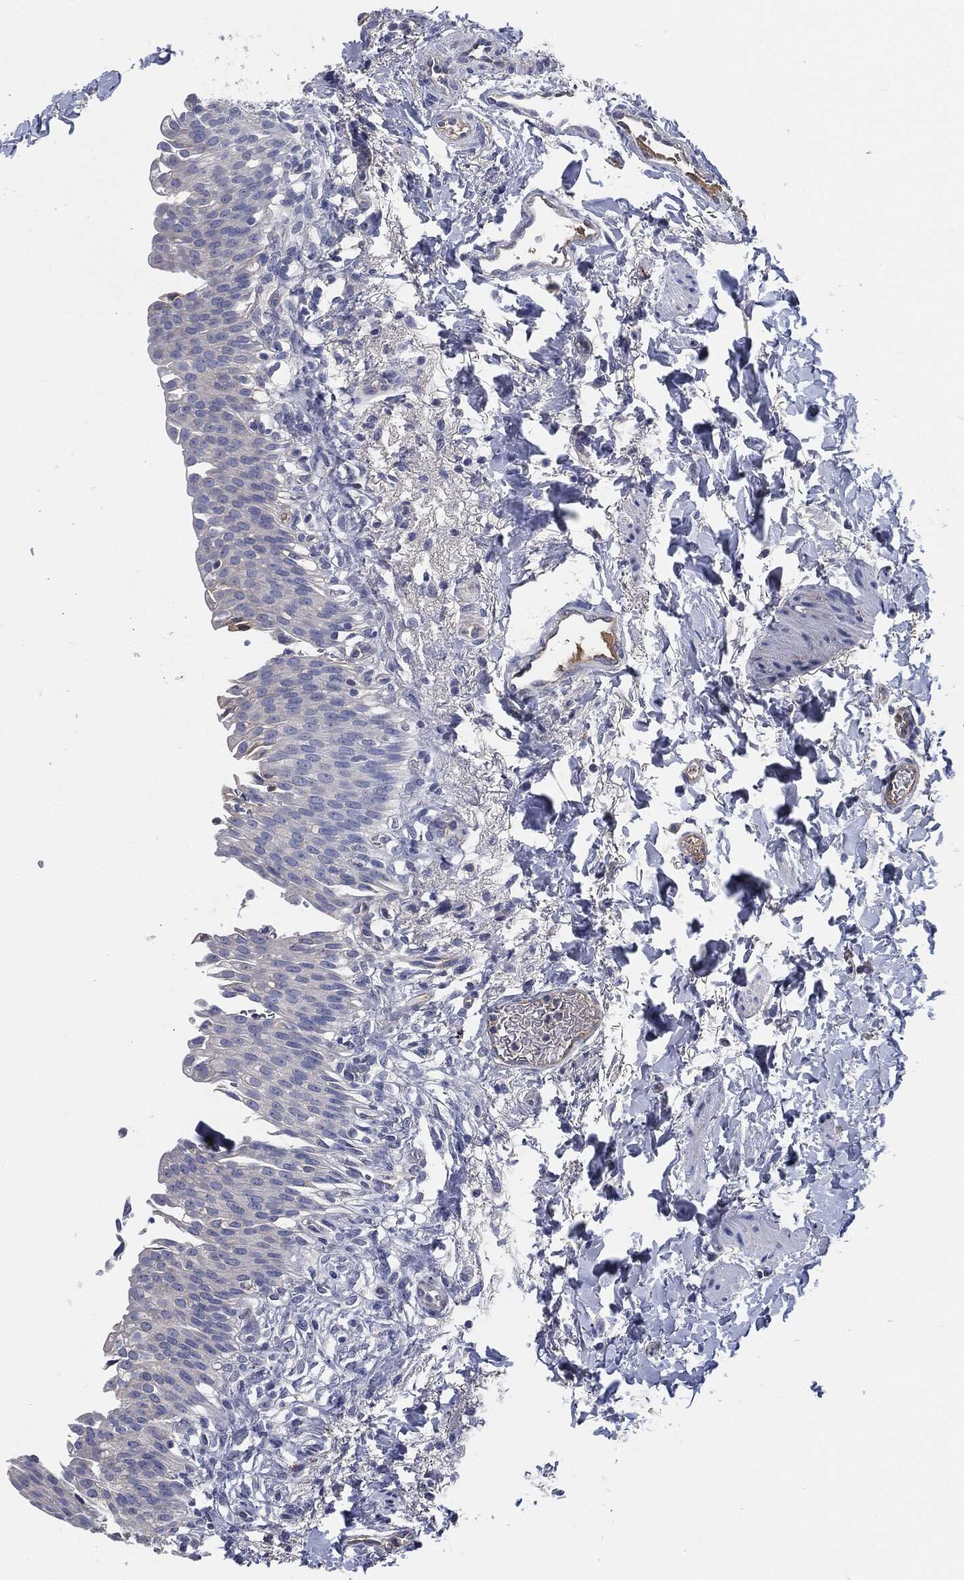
{"staining": {"intensity": "negative", "quantity": "none", "location": "none"}, "tissue": "urinary bladder", "cell_type": "Urothelial cells", "image_type": "normal", "snomed": [{"axis": "morphology", "description": "Normal tissue, NOS"}, {"axis": "topography", "description": "Urinary bladder"}], "caption": "This is an immunohistochemistry histopathology image of unremarkable urinary bladder. There is no expression in urothelial cells.", "gene": "CD27", "patient": {"sex": "female", "age": 60}}